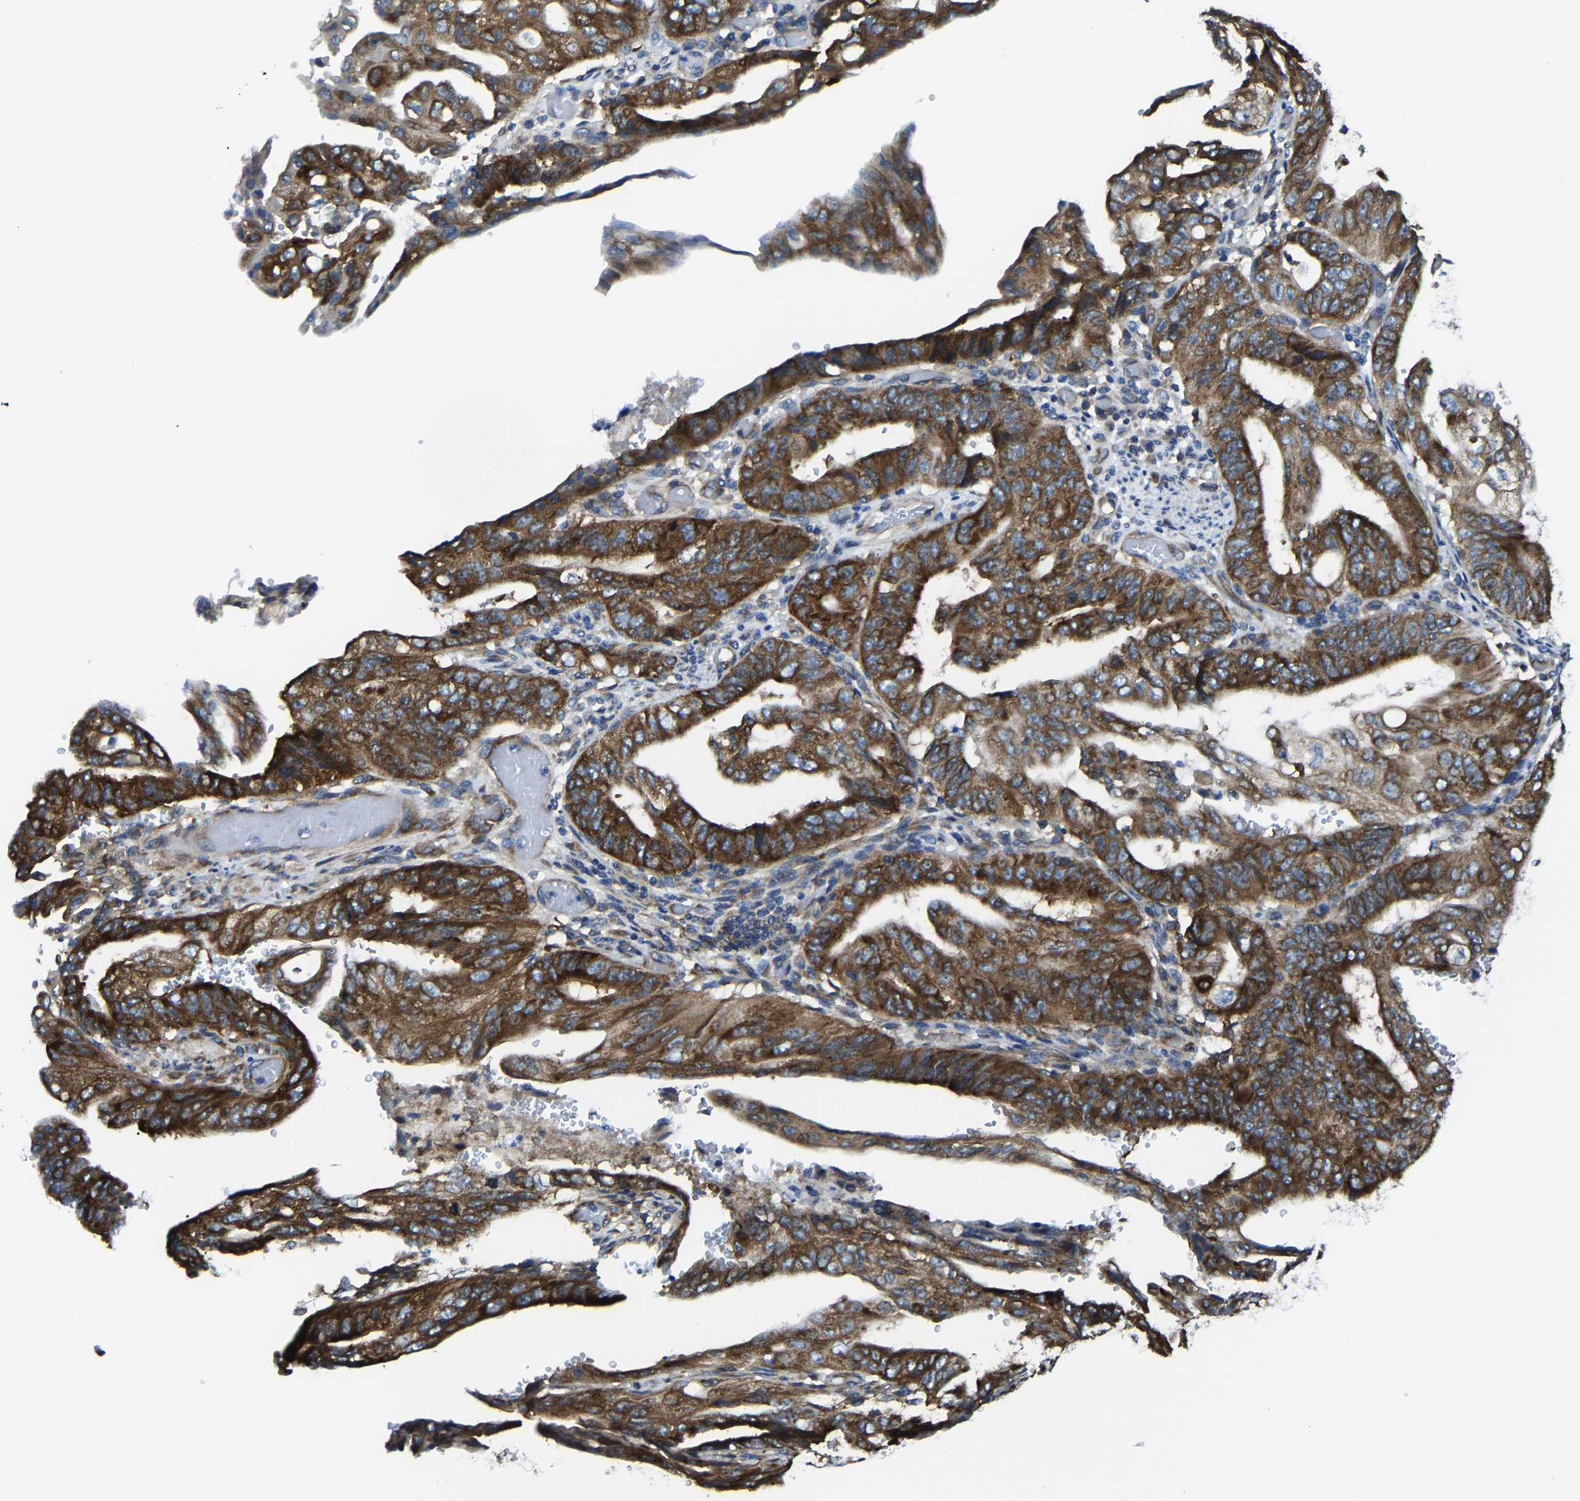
{"staining": {"intensity": "strong", "quantity": ">75%", "location": "cytoplasmic/membranous"}, "tissue": "stomach cancer", "cell_type": "Tumor cells", "image_type": "cancer", "snomed": [{"axis": "morphology", "description": "Adenocarcinoma, NOS"}, {"axis": "topography", "description": "Stomach"}], "caption": "Tumor cells demonstrate high levels of strong cytoplasmic/membranous staining in about >75% of cells in stomach adenocarcinoma. The protein of interest is shown in brown color, while the nuclei are stained blue.", "gene": "G3BP2", "patient": {"sex": "female", "age": 73}}